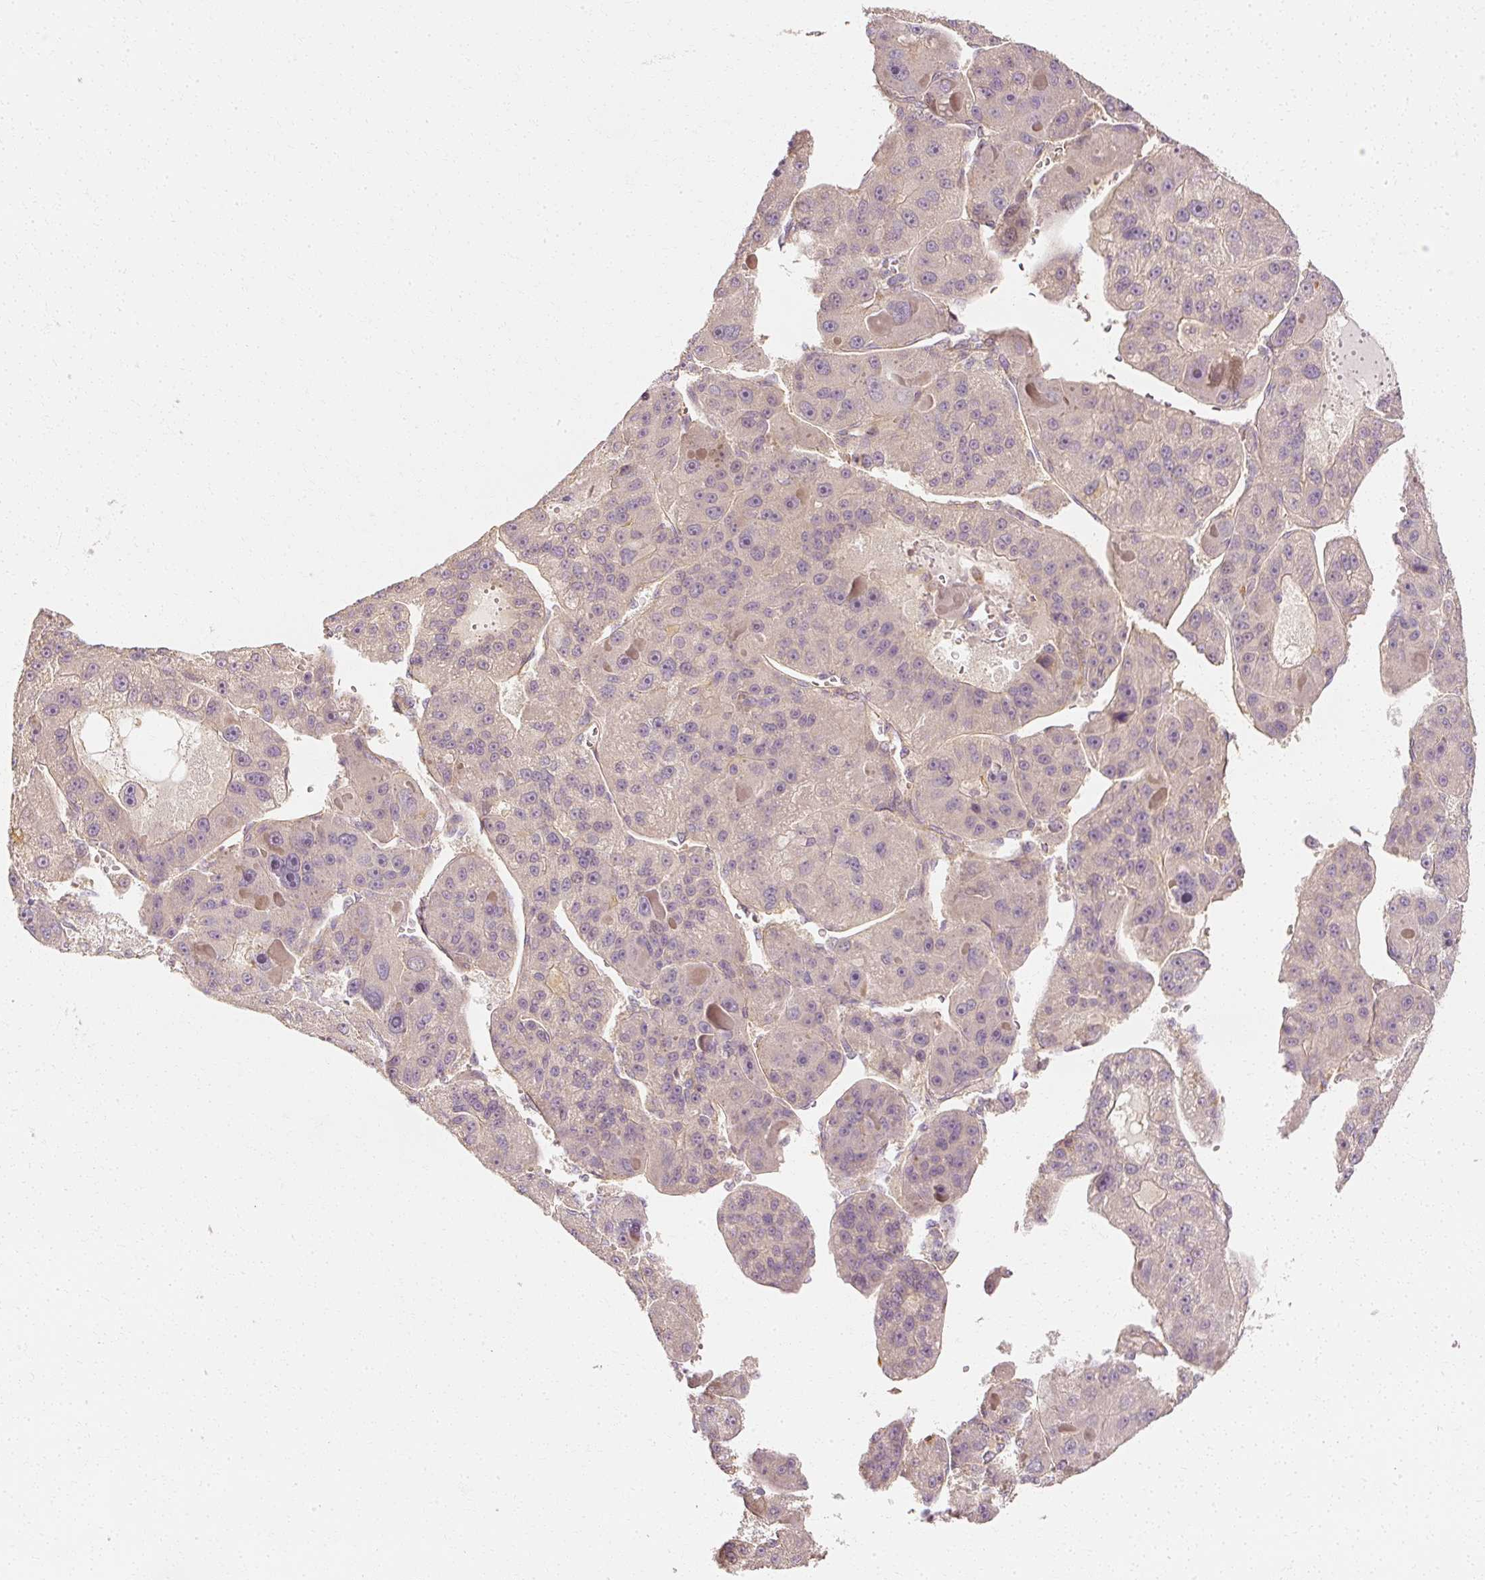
{"staining": {"intensity": "negative", "quantity": "none", "location": "none"}, "tissue": "liver cancer", "cell_type": "Tumor cells", "image_type": "cancer", "snomed": [{"axis": "morphology", "description": "Carcinoma, Hepatocellular, NOS"}, {"axis": "topography", "description": "Liver"}], "caption": "Tumor cells are negative for brown protein staining in liver cancer. The staining is performed using DAB (3,3'-diaminobenzidine) brown chromogen with nuclei counter-stained in using hematoxylin.", "gene": "GNAQ", "patient": {"sex": "male", "age": 76}}